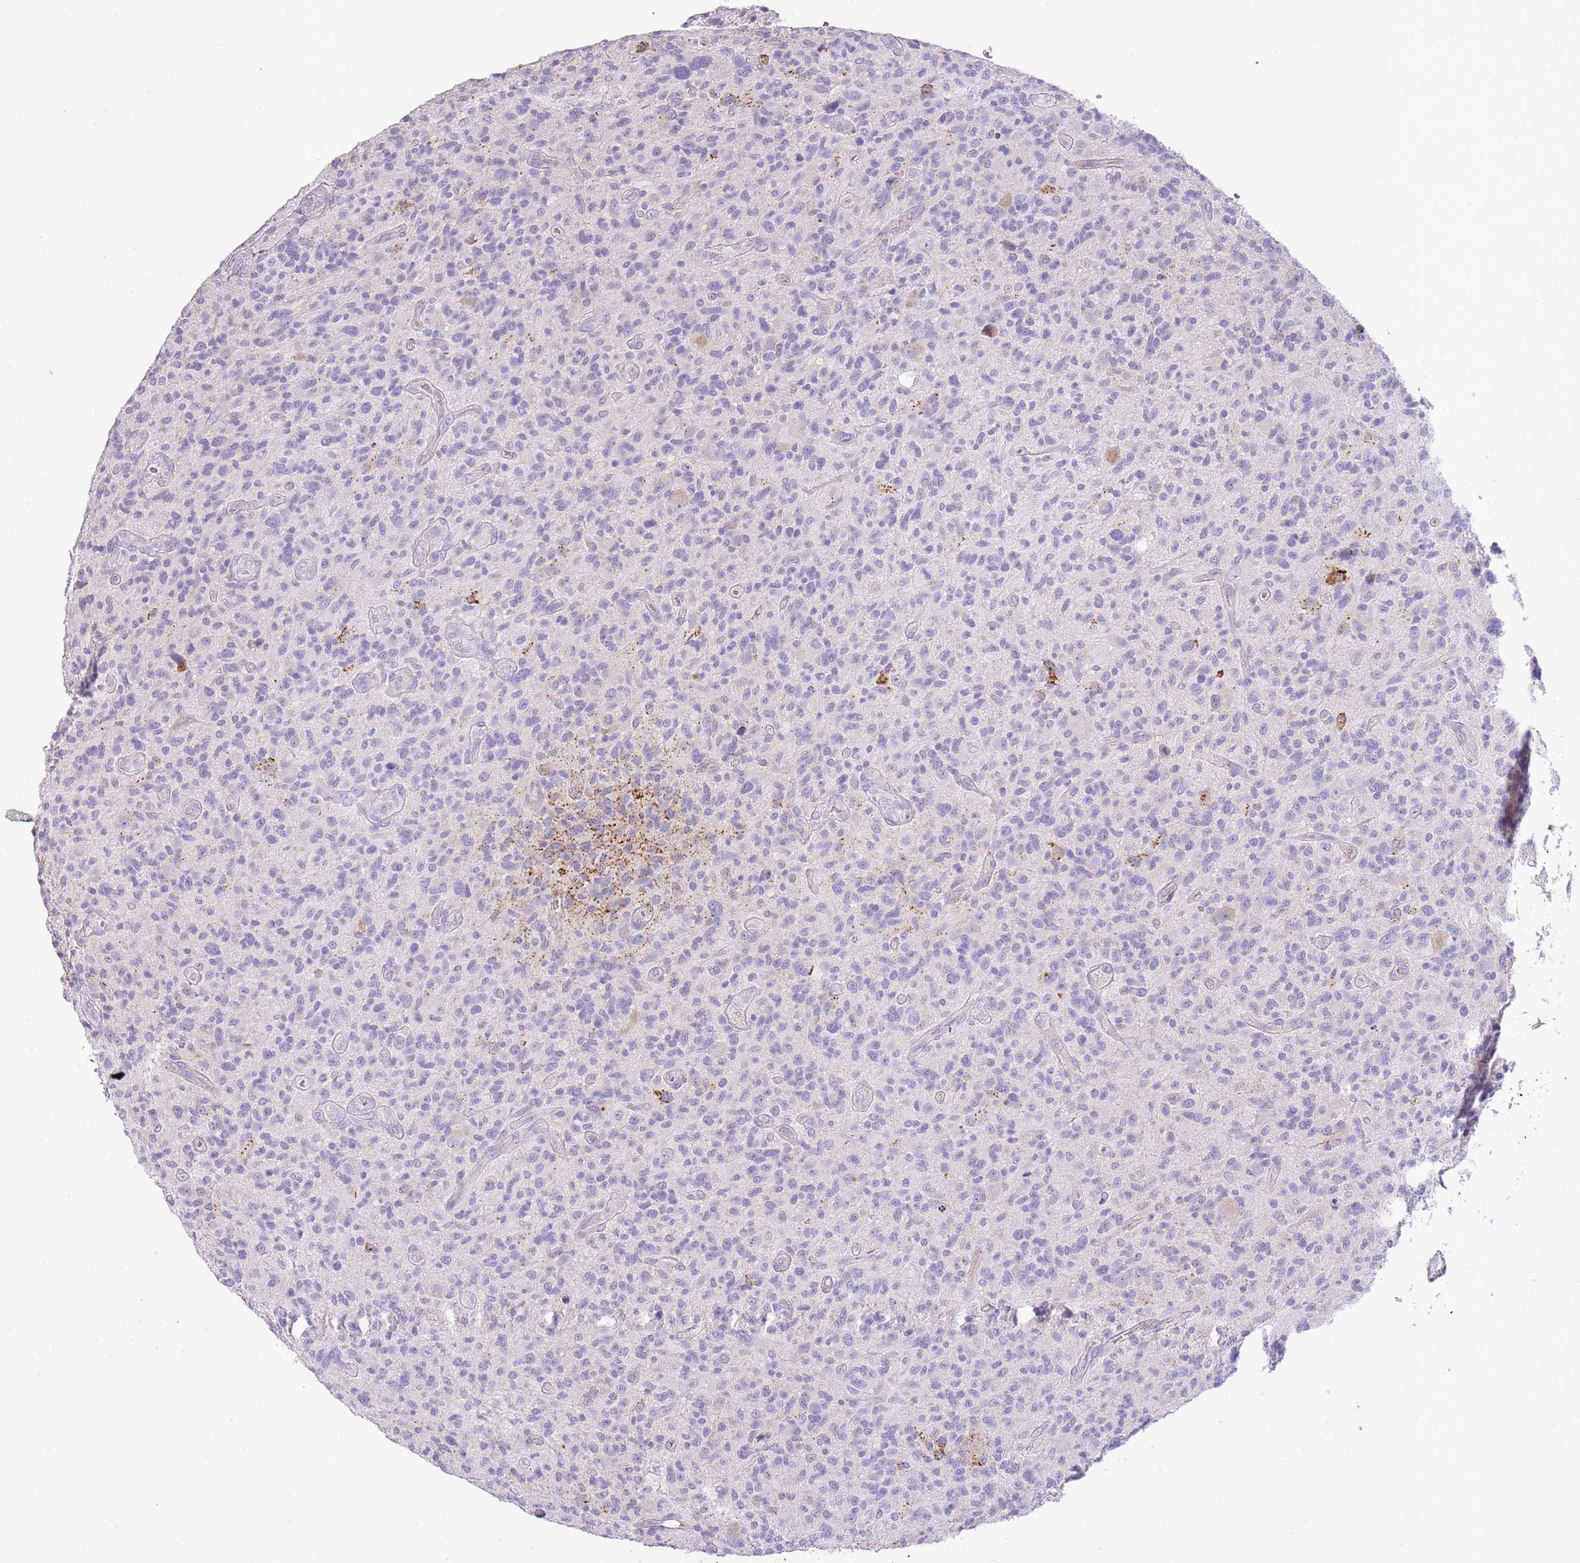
{"staining": {"intensity": "negative", "quantity": "none", "location": "none"}, "tissue": "glioma", "cell_type": "Tumor cells", "image_type": "cancer", "snomed": [{"axis": "morphology", "description": "Glioma, malignant, High grade"}, {"axis": "topography", "description": "Brain"}], "caption": "This image is of glioma stained with IHC to label a protein in brown with the nuclei are counter-stained blue. There is no positivity in tumor cells.", "gene": "ABHD17A", "patient": {"sex": "male", "age": 47}}